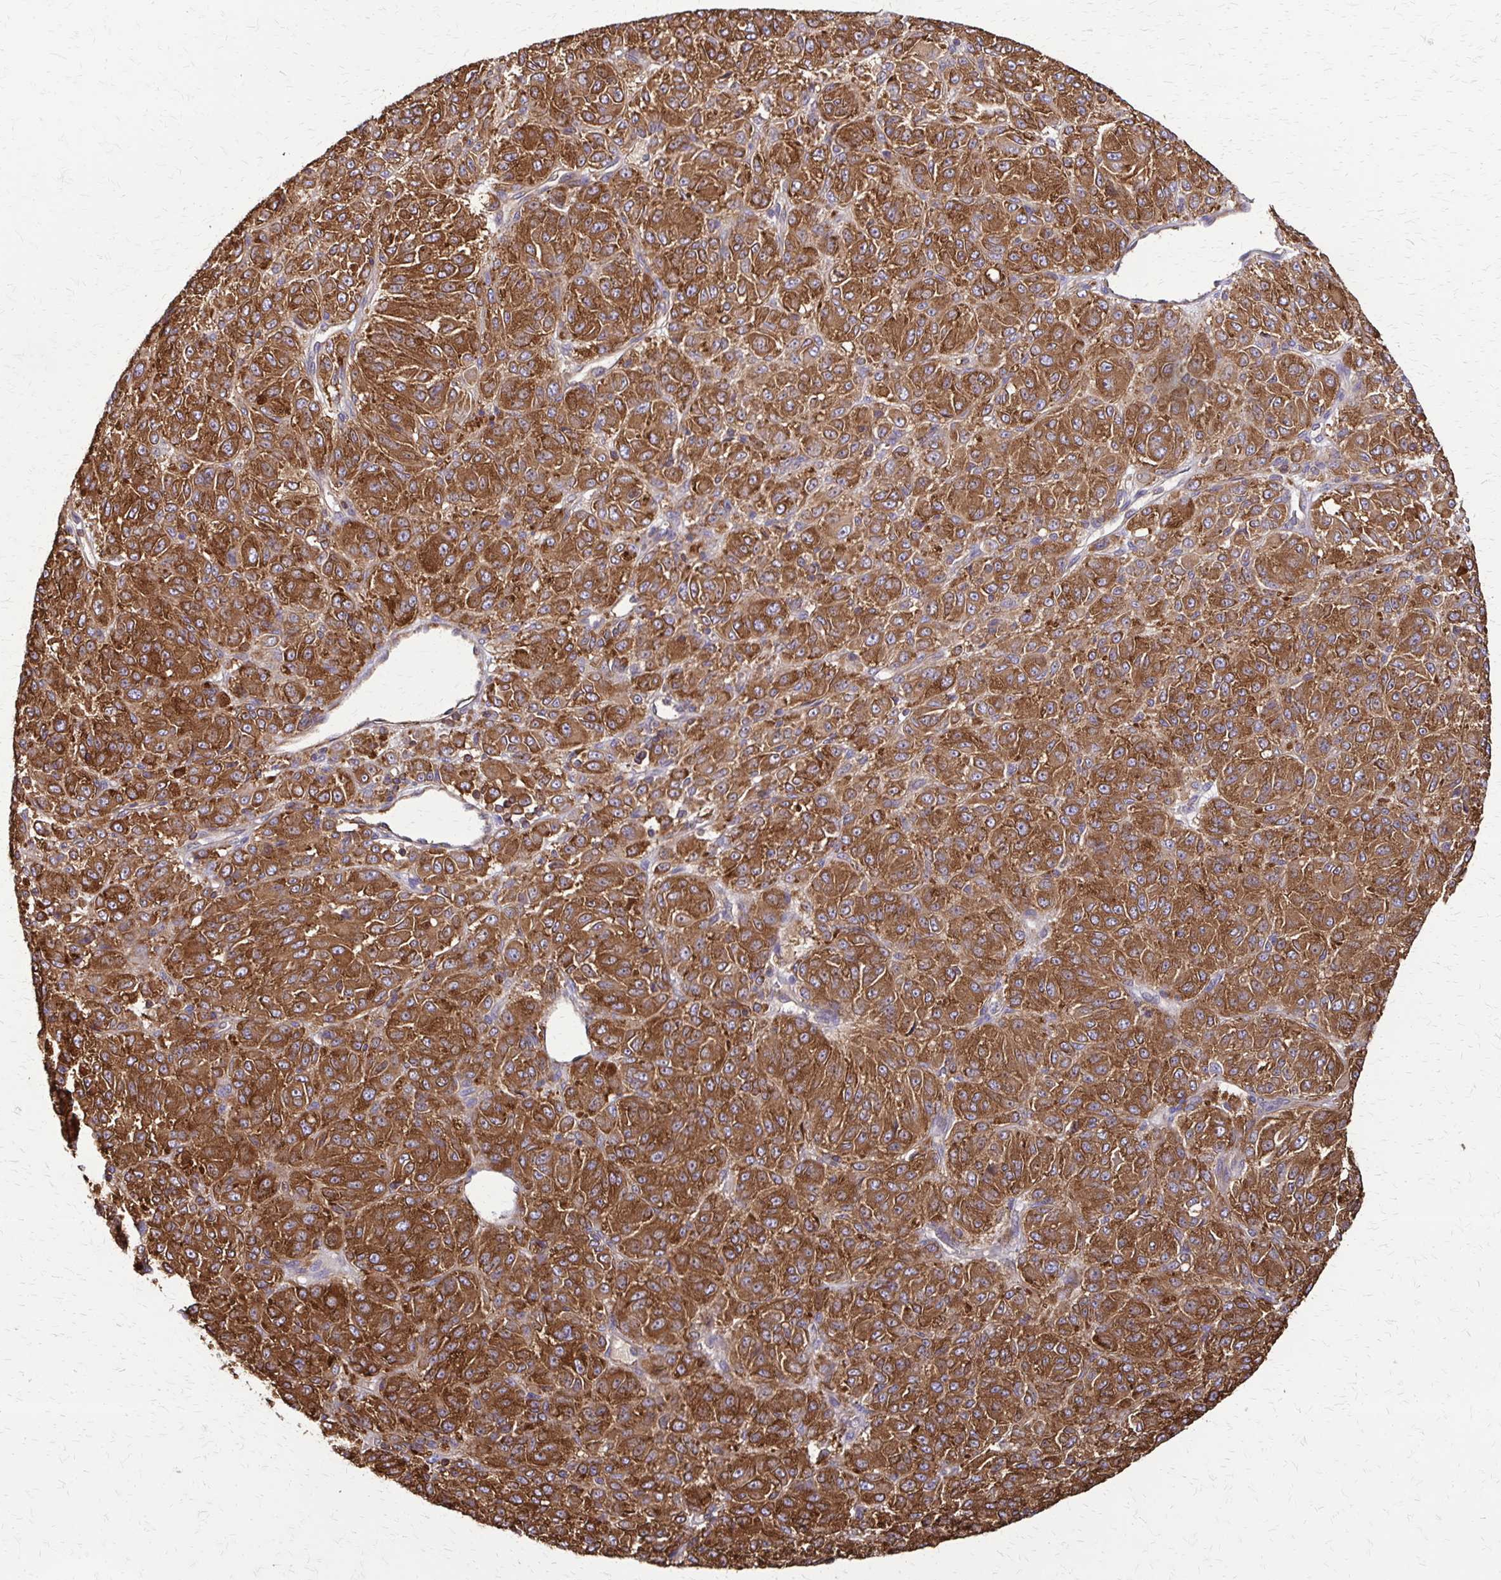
{"staining": {"intensity": "strong", "quantity": ">75%", "location": "cytoplasmic/membranous"}, "tissue": "melanoma", "cell_type": "Tumor cells", "image_type": "cancer", "snomed": [{"axis": "morphology", "description": "Malignant melanoma, Metastatic site"}, {"axis": "topography", "description": "Brain"}], "caption": "Tumor cells reveal strong cytoplasmic/membranous expression in about >75% of cells in melanoma.", "gene": "EEF2", "patient": {"sex": "female", "age": 56}}